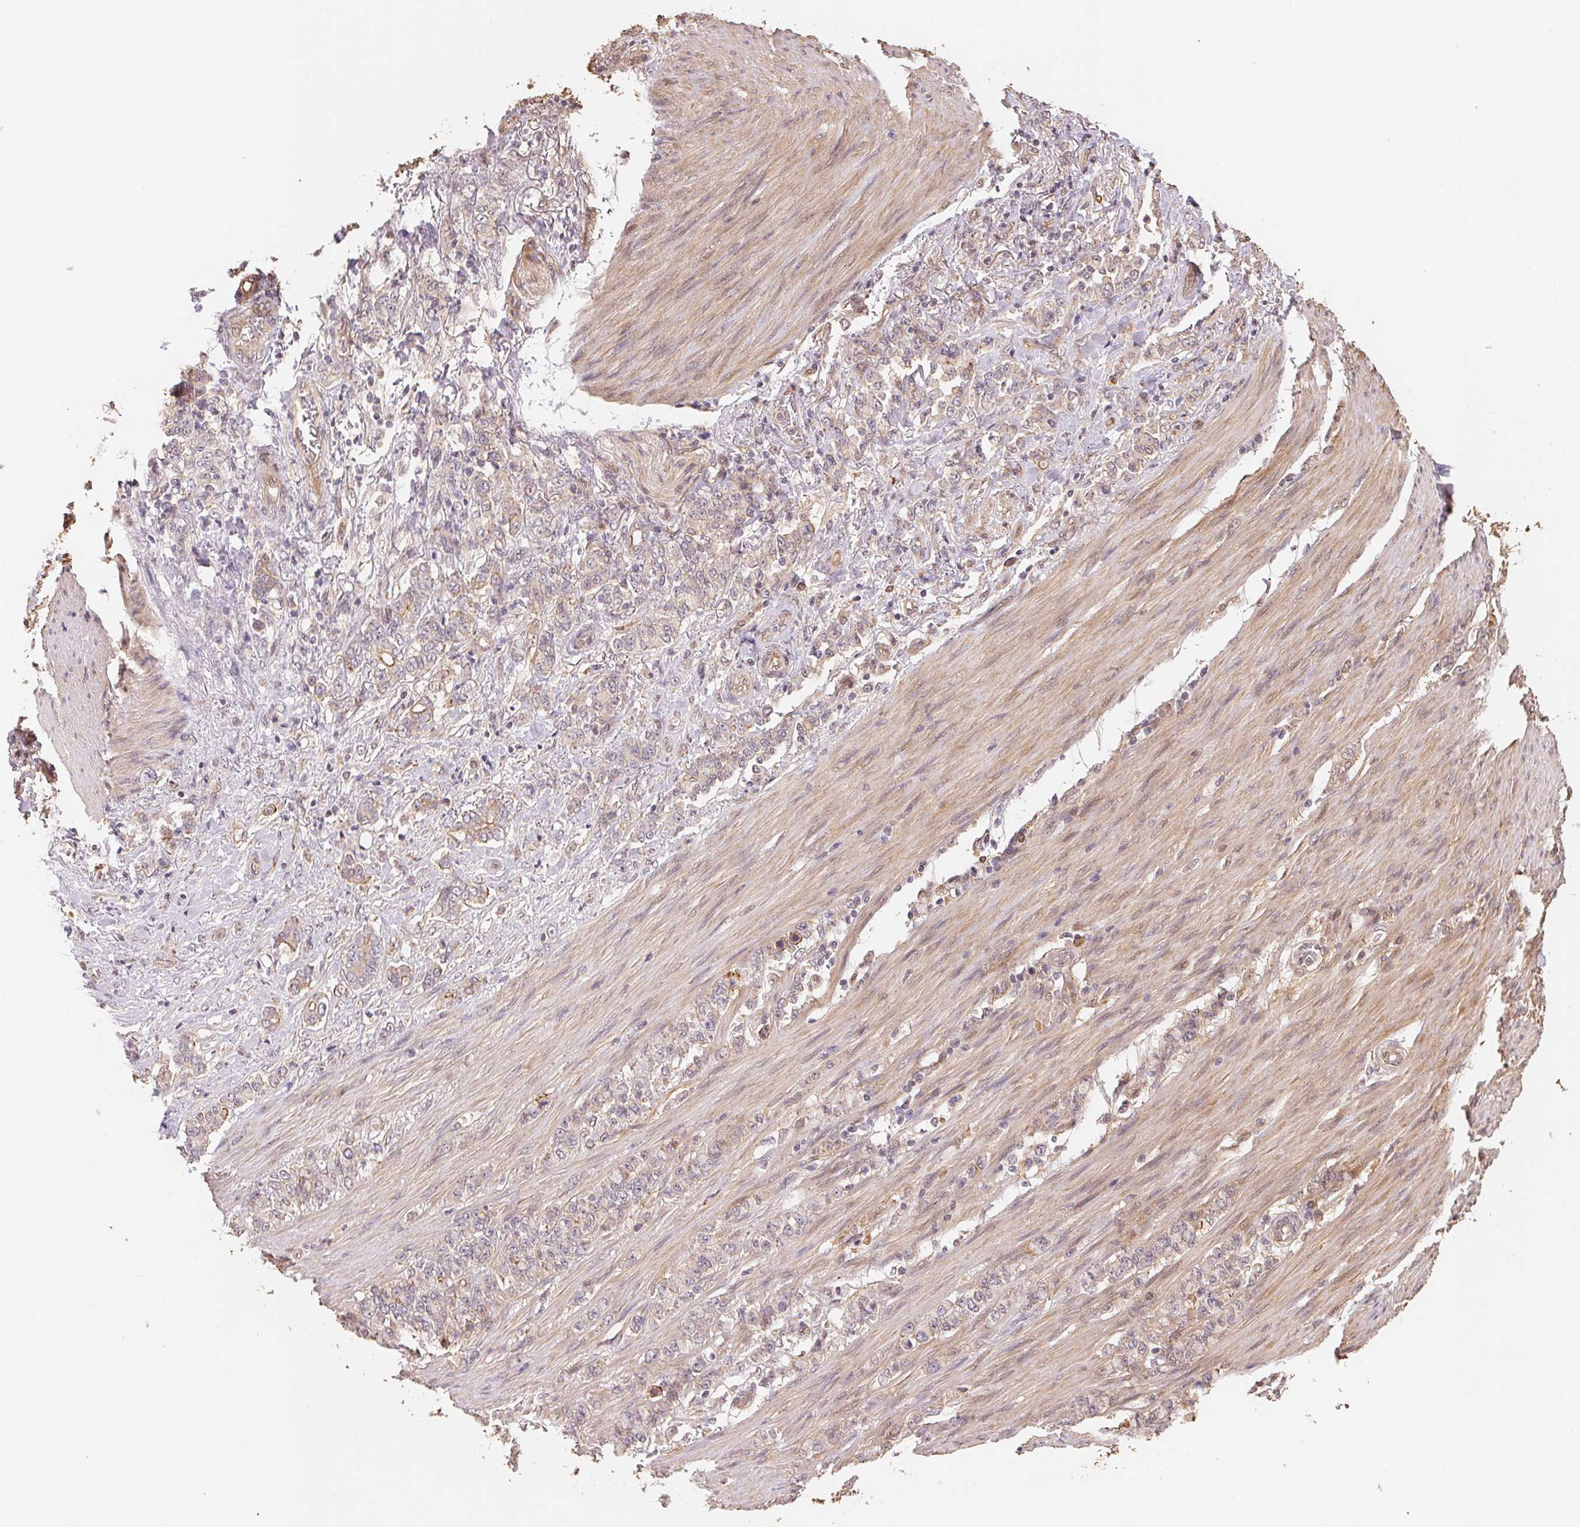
{"staining": {"intensity": "weak", "quantity": "<25%", "location": "cytoplasmic/membranous"}, "tissue": "stomach cancer", "cell_type": "Tumor cells", "image_type": "cancer", "snomed": [{"axis": "morphology", "description": "Adenocarcinoma, NOS"}, {"axis": "topography", "description": "Stomach"}], "caption": "This is an IHC image of stomach cancer (adenocarcinoma). There is no expression in tumor cells.", "gene": "TMEM222", "patient": {"sex": "female", "age": 79}}